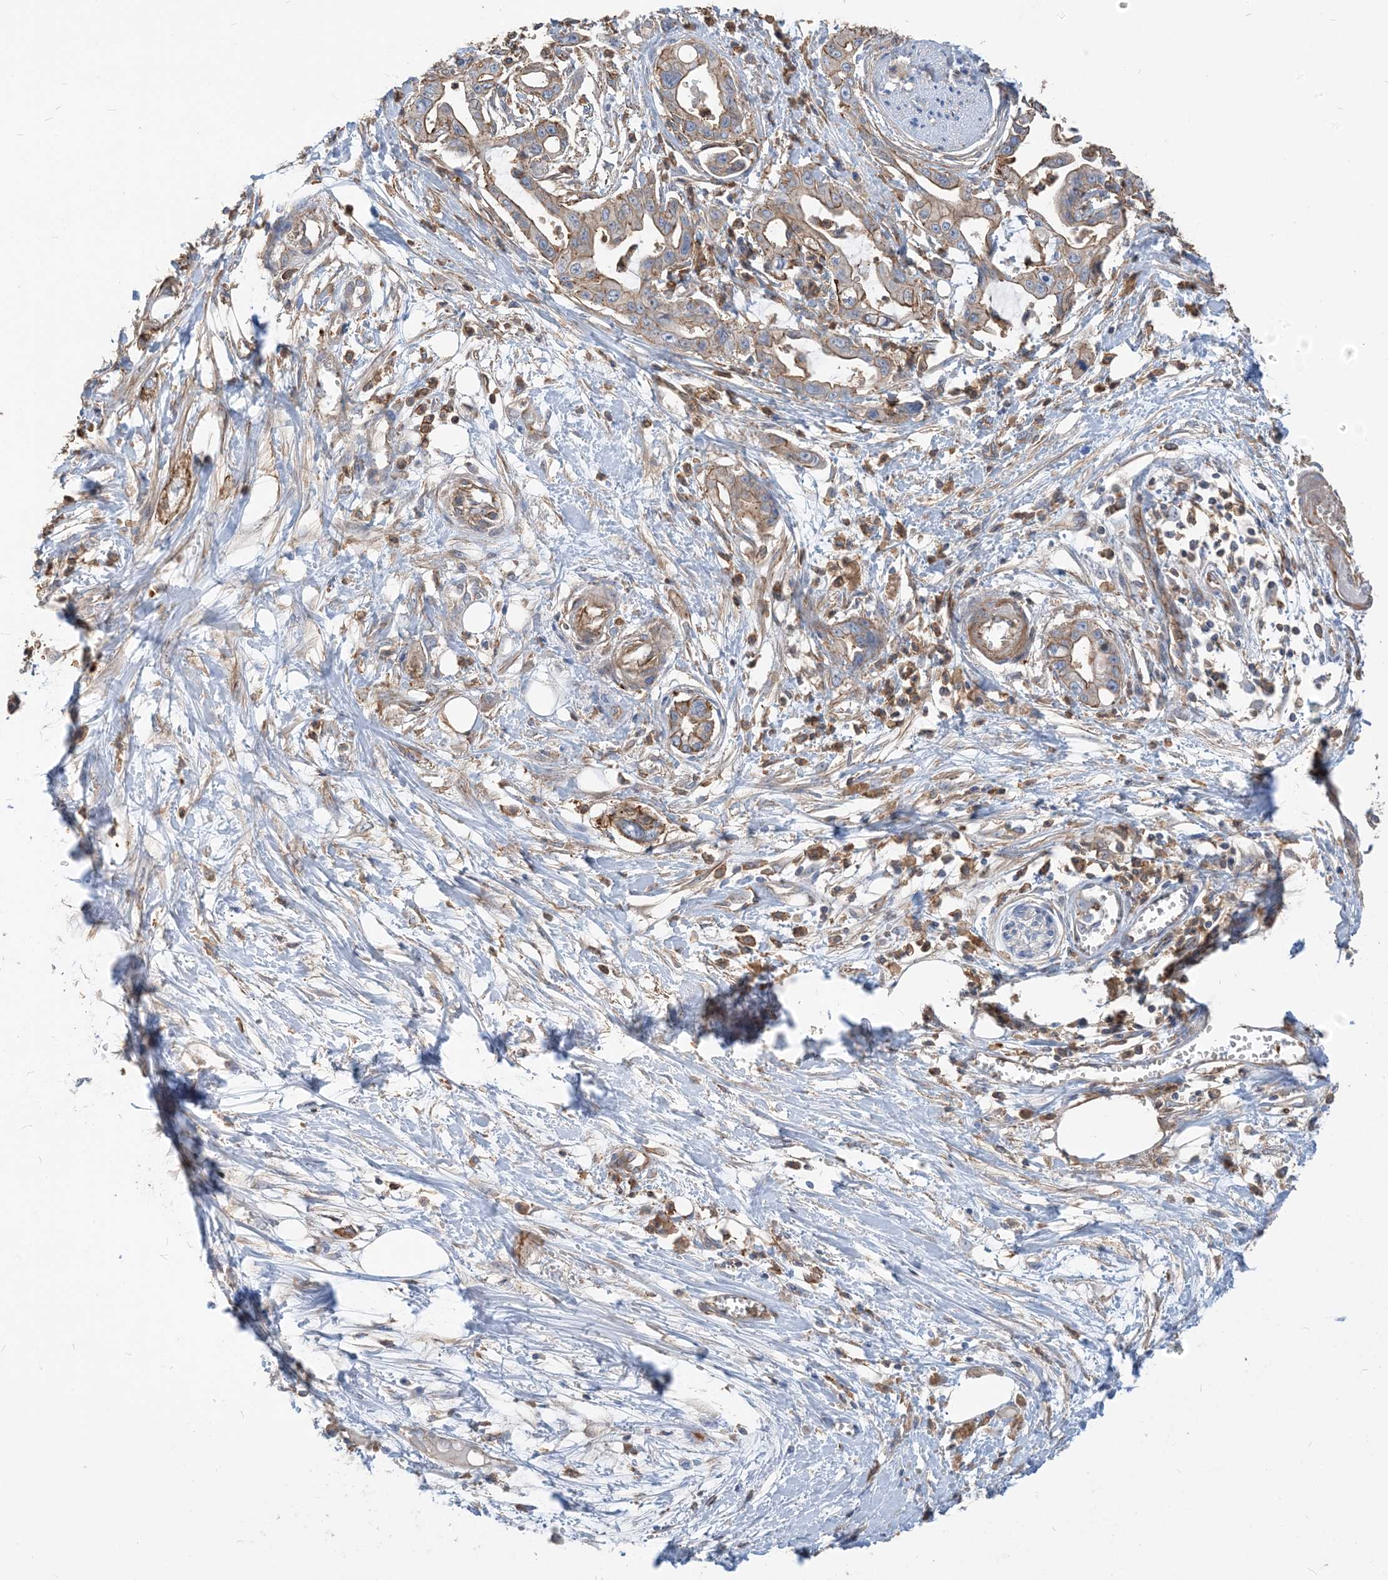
{"staining": {"intensity": "moderate", "quantity": "<25%", "location": "cytoplasmic/membranous"}, "tissue": "pancreatic cancer", "cell_type": "Tumor cells", "image_type": "cancer", "snomed": [{"axis": "morphology", "description": "Adenocarcinoma, NOS"}, {"axis": "topography", "description": "Pancreas"}], "caption": "An immunohistochemistry micrograph of neoplastic tissue is shown. Protein staining in brown shows moderate cytoplasmic/membranous positivity in adenocarcinoma (pancreatic) within tumor cells.", "gene": "PARVG", "patient": {"sex": "male", "age": 68}}